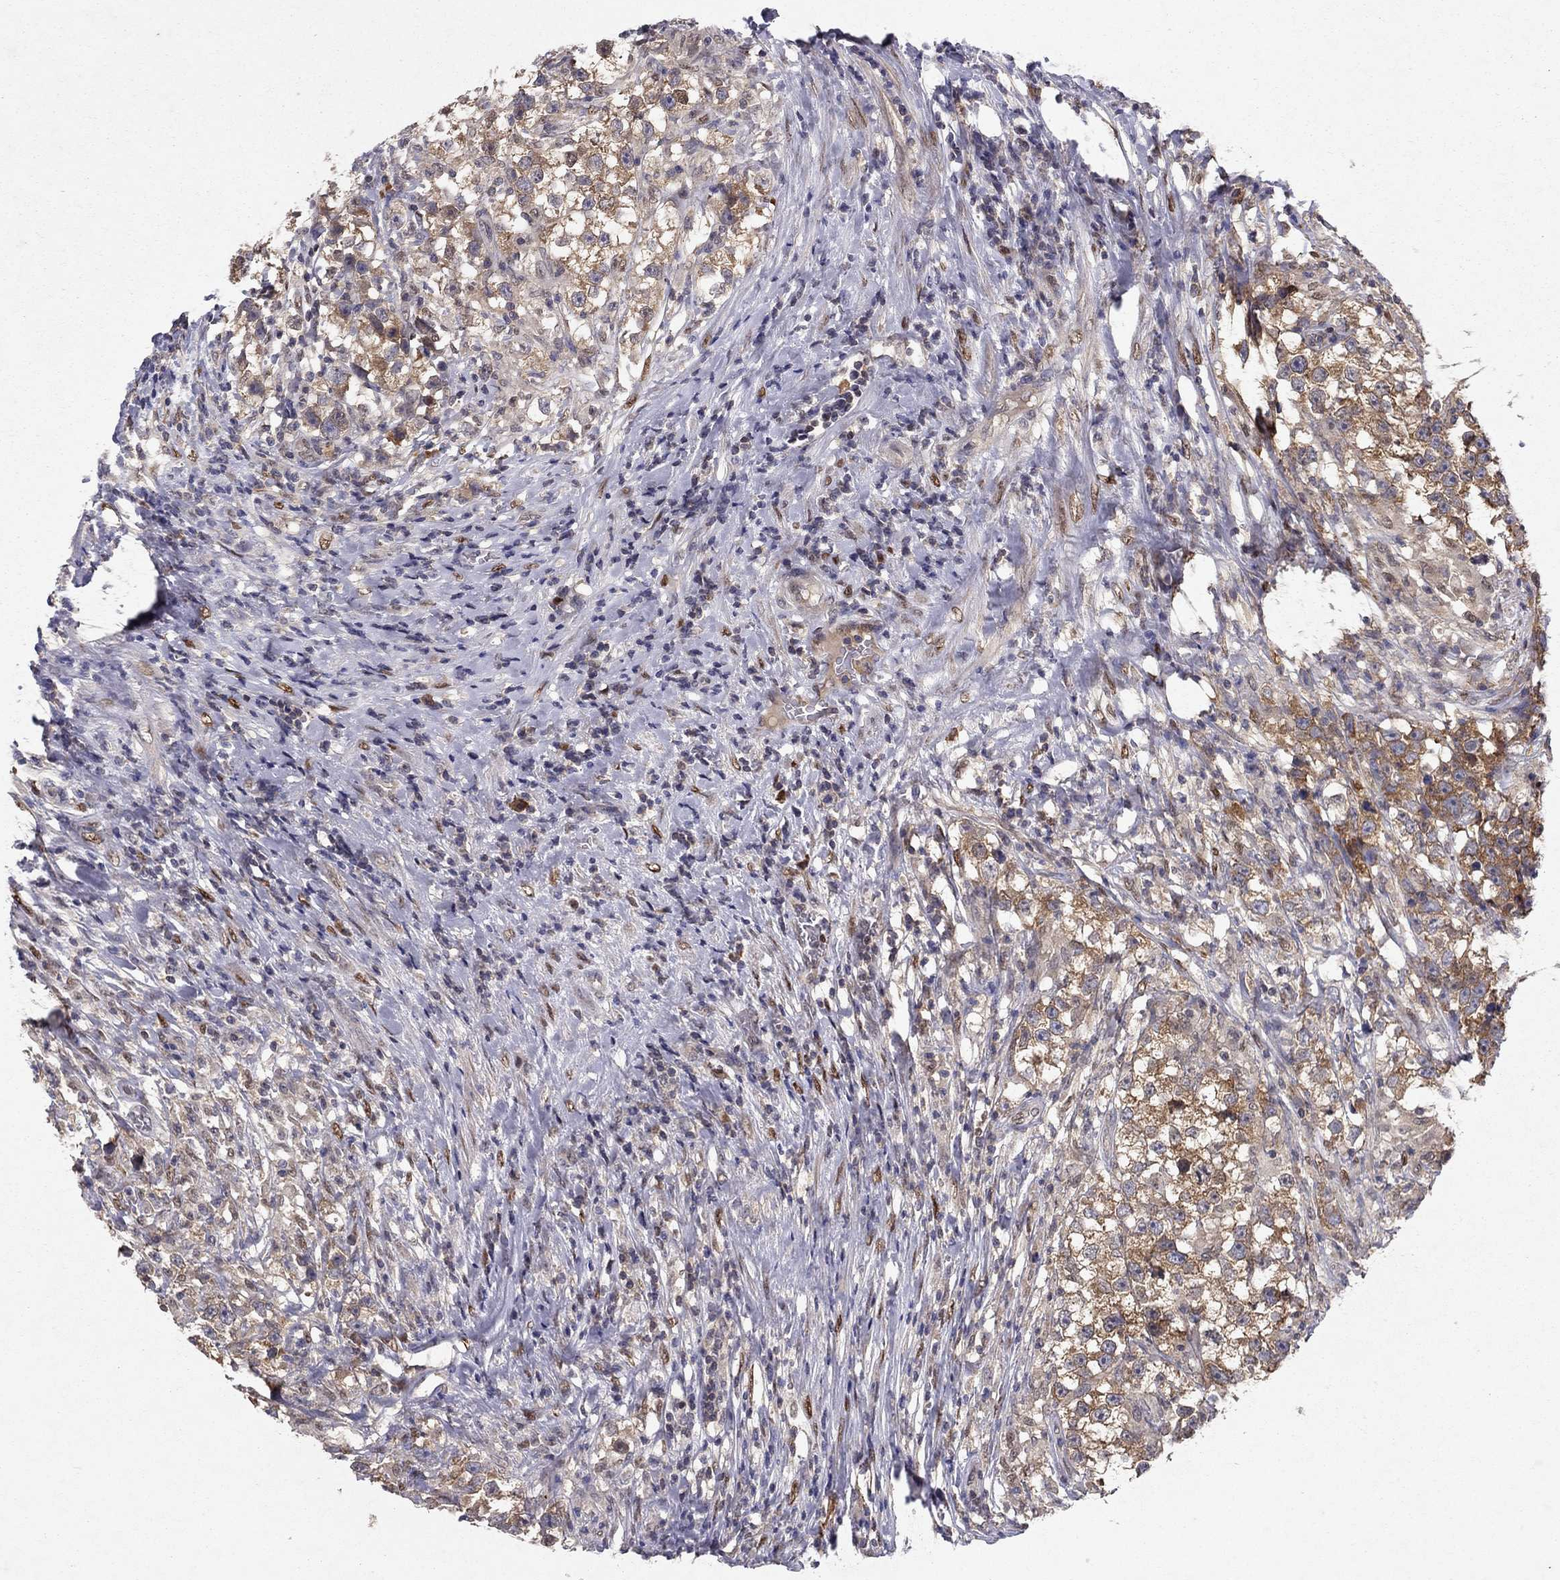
{"staining": {"intensity": "strong", "quantity": "<25%", "location": "cytoplasmic/membranous"}, "tissue": "testis cancer", "cell_type": "Tumor cells", "image_type": "cancer", "snomed": [{"axis": "morphology", "description": "Seminoma, NOS"}, {"axis": "topography", "description": "Testis"}], "caption": "Testis cancer stained with DAB (3,3'-diaminobenzidine) immunohistochemistry (IHC) shows medium levels of strong cytoplasmic/membranous positivity in about <25% of tumor cells. Using DAB (3,3'-diaminobenzidine) (brown) and hematoxylin (blue) stains, captured at high magnification using brightfield microscopy.", "gene": "CRTC1", "patient": {"sex": "male", "age": 46}}